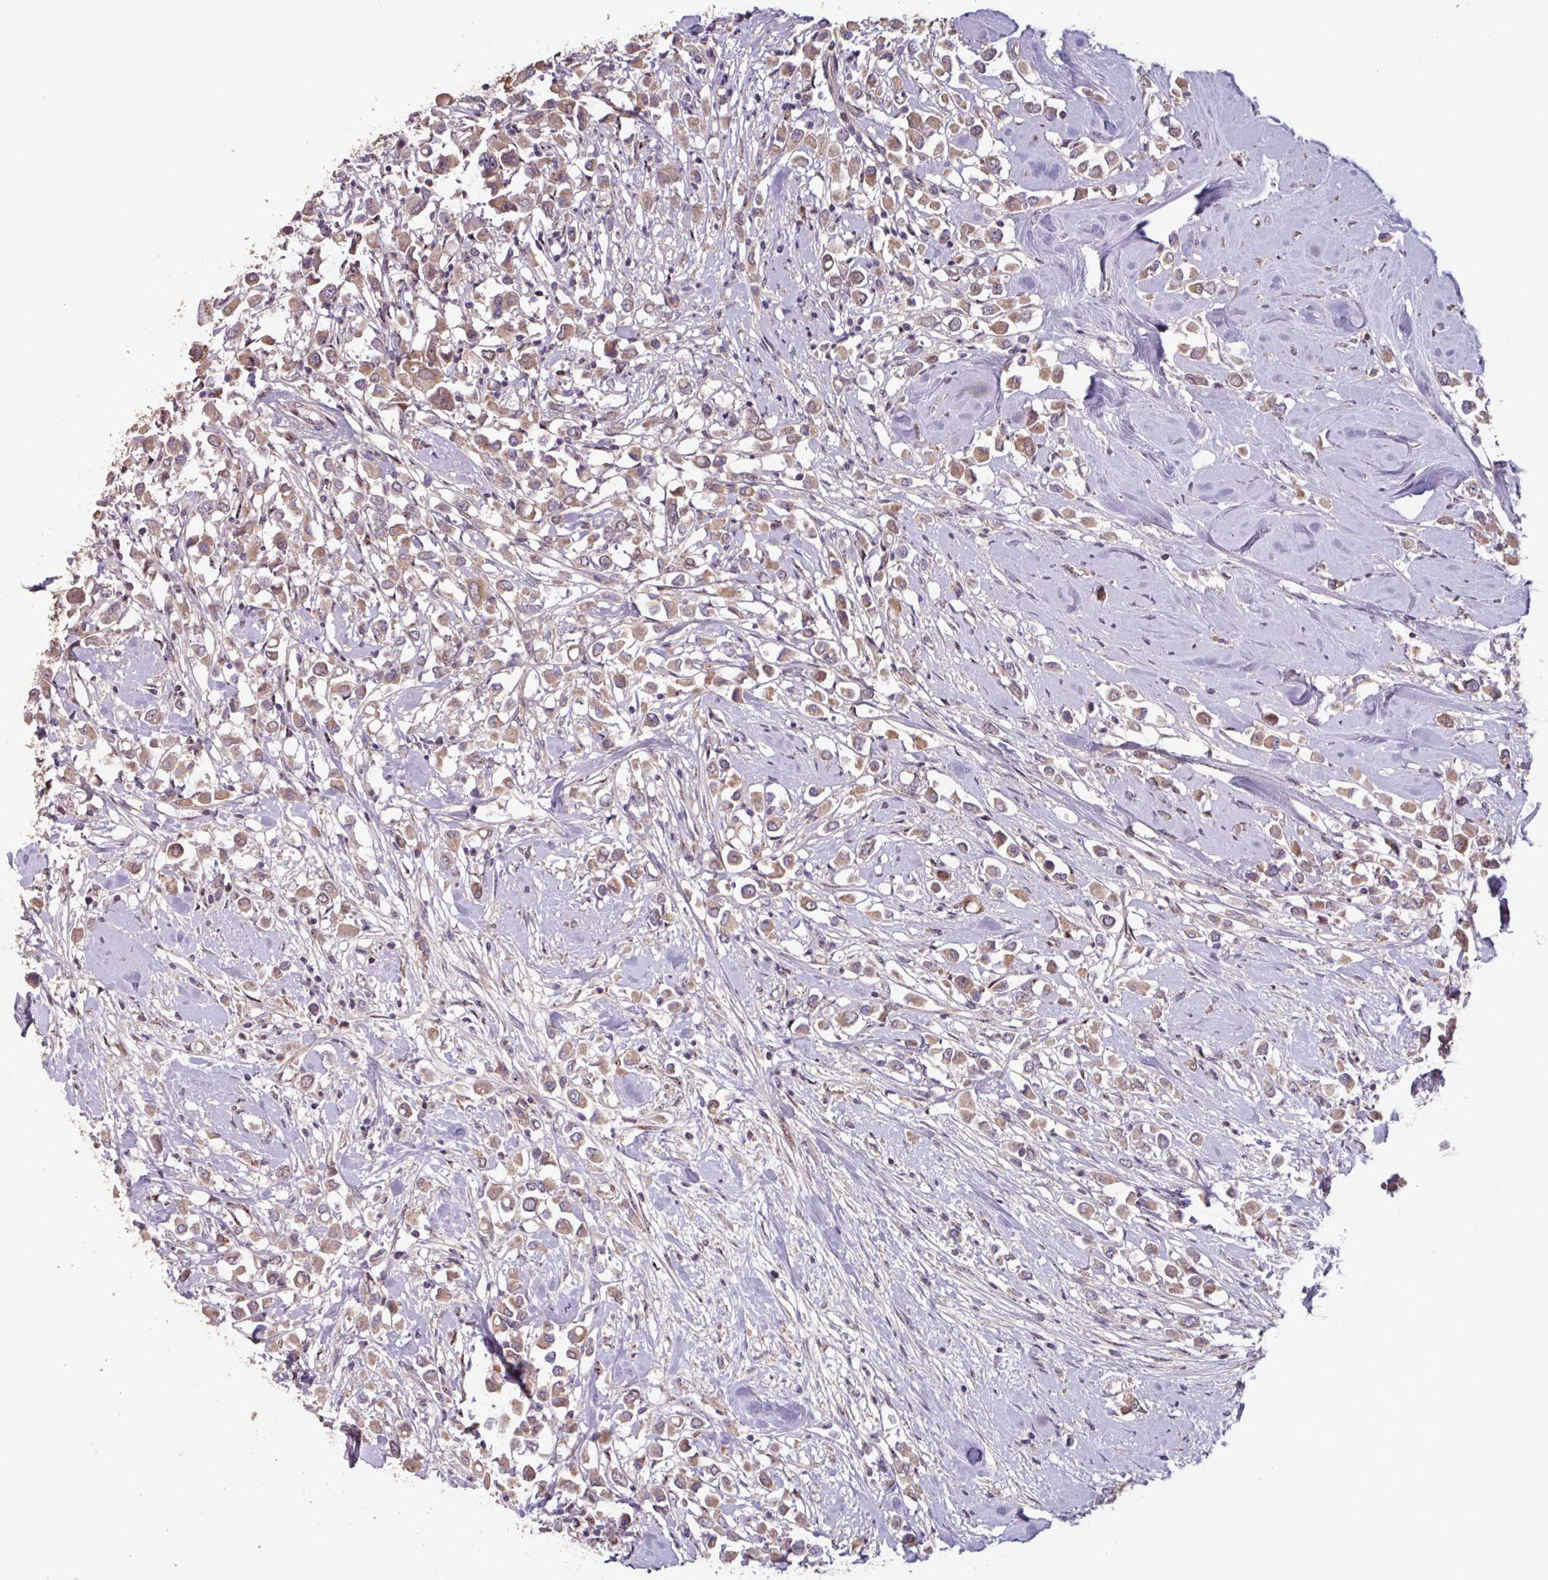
{"staining": {"intensity": "moderate", "quantity": ">75%", "location": "cytoplasmic/membranous"}, "tissue": "breast cancer", "cell_type": "Tumor cells", "image_type": "cancer", "snomed": [{"axis": "morphology", "description": "Duct carcinoma"}, {"axis": "topography", "description": "Breast"}], "caption": "Protein expression analysis of breast invasive ductal carcinoma demonstrates moderate cytoplasmic/membranous expression in approximately >75% of tumor cells.", "gene": "TMEM88", "patient": {"sex": "female", "age": 61}}